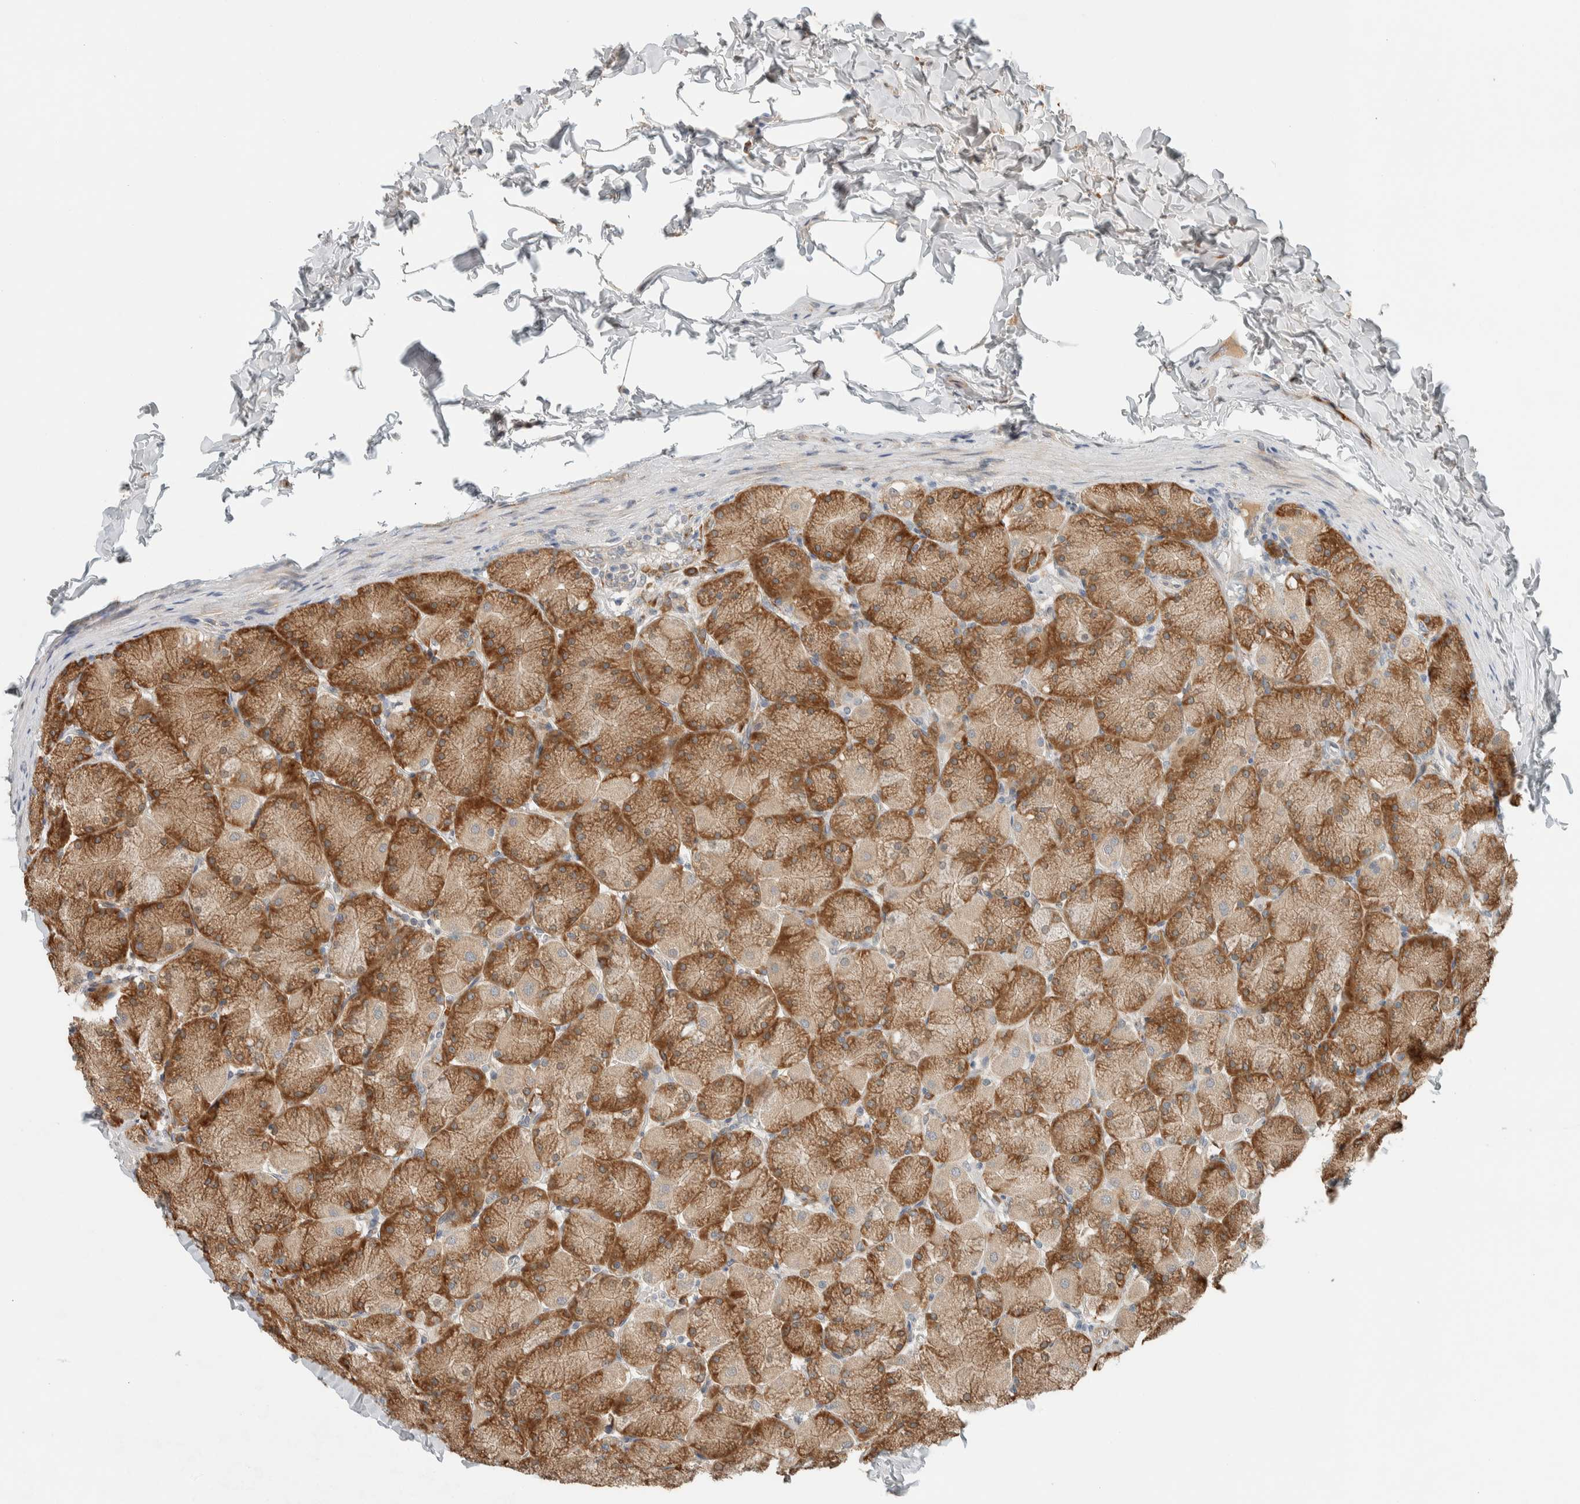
{"staining": {"intensity": "moderate", "quantity": ">75%", "location": "cytoplasmic/membranous"}, "tissue": "stomach", "cell_type": "Glandular cells", "image_type": "normal", "snomed": [{"axis": "morphology", "description": "Normal tissue, NOS"}, {"axis": "topography", "description": "Stomach, upper"}], "caption": "Glandular cells demonstrate moderate cytoplasmic/membranous positivity in approximately >75% of cells in benign stomach. (Brightfield microscopy of DAB IHC at high magnification).", "gene": "CTBP2", "patient": {"sex": "female", "age": 56}}